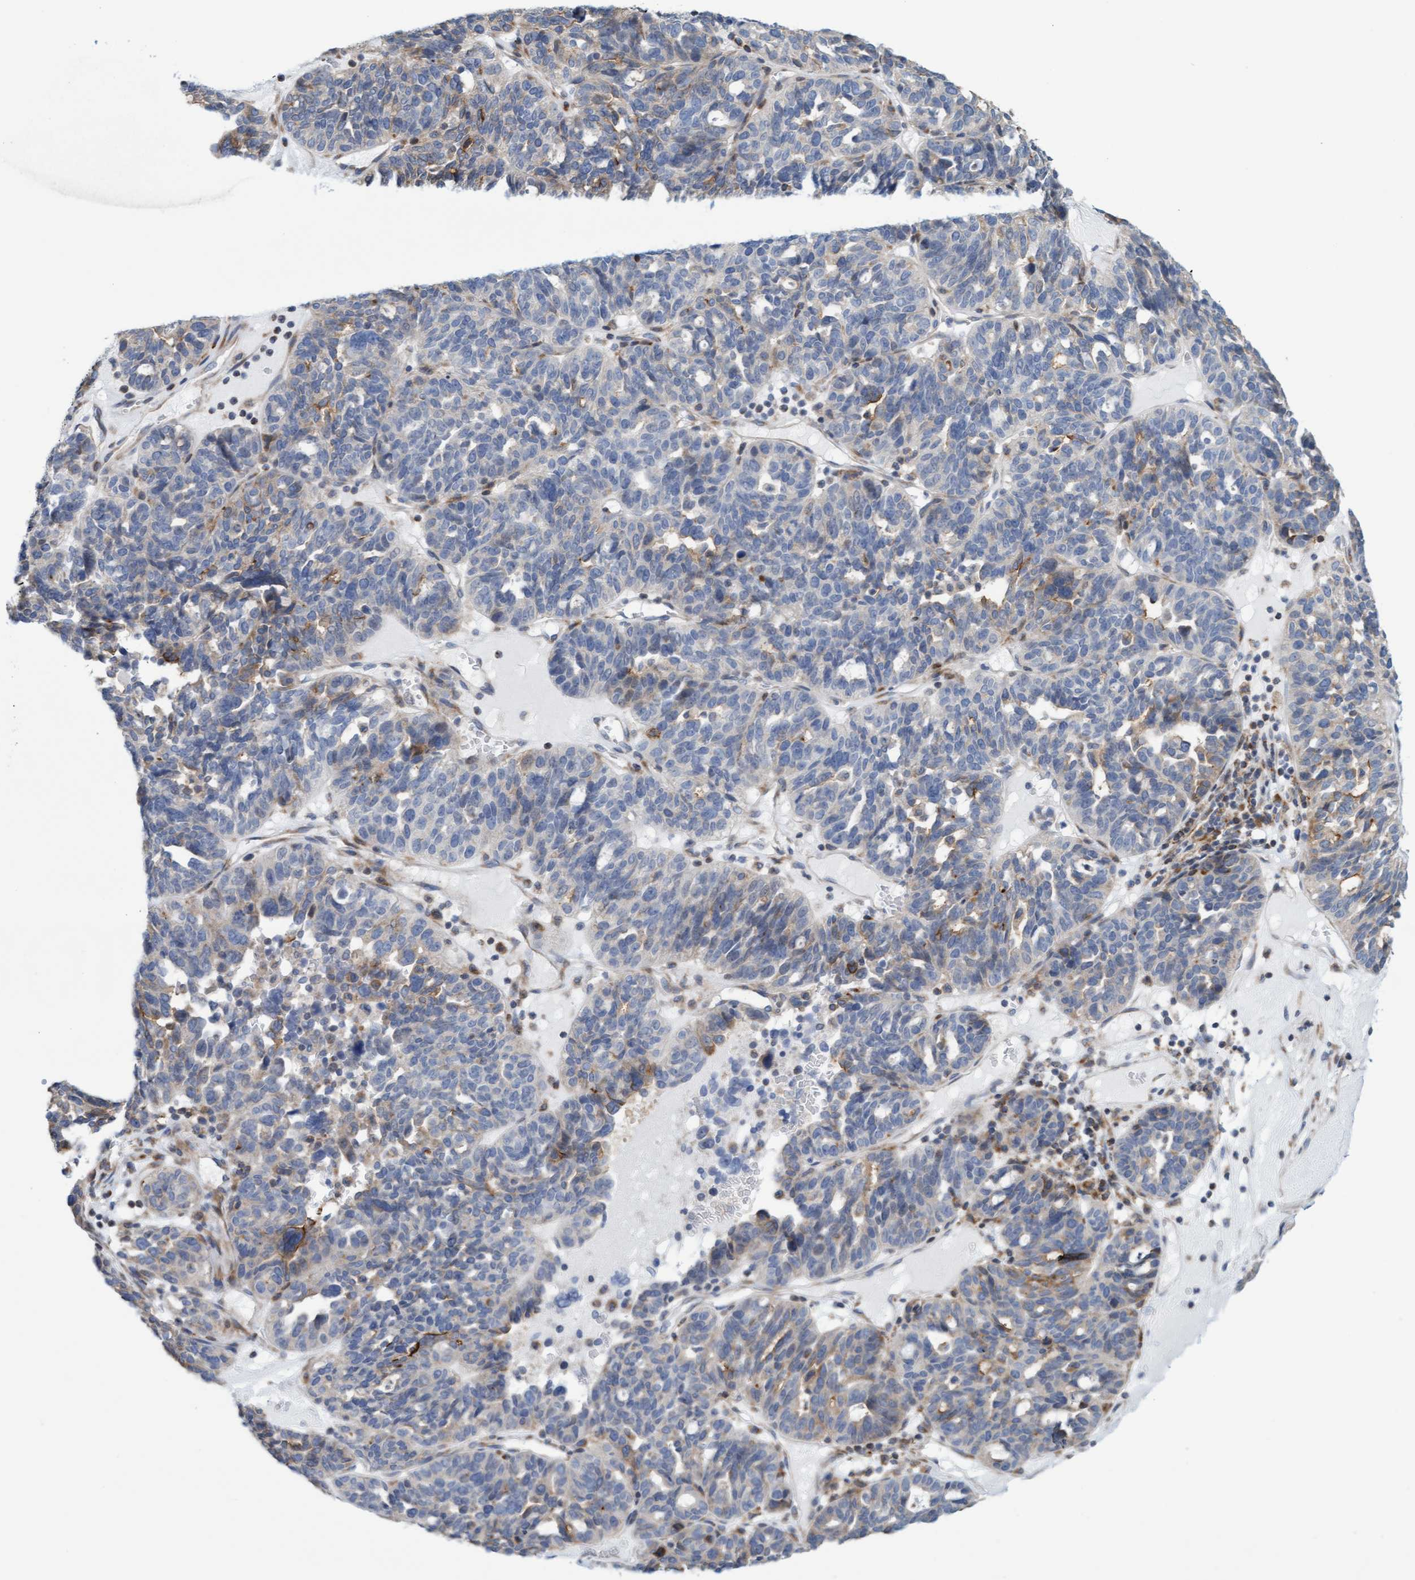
{"staining": {"intensity": "weak", "quantity": "<25%", "location": "cytoplasmic/membranous"}, "tissue": "ovarian cancer", "cell_type": "Tumor cells", "image_type": "cancer", "snomed": [{"axis": "morphology", "description": "Cystadenocarcinoma, serous, NOS"}, {"axis": "topography", "description": "Ovary"}], "caption": "Ovarian serous cystadenocarcinoma was stained to show a protein in brown. There is no significant expression in tumor cells. (DAB (3,3'-diaminobenzidine) immunohistochemistry with hematoxylin counter stain).", "gene": "SLC28A3", "patient": {"sex": "female", "age": 59}}